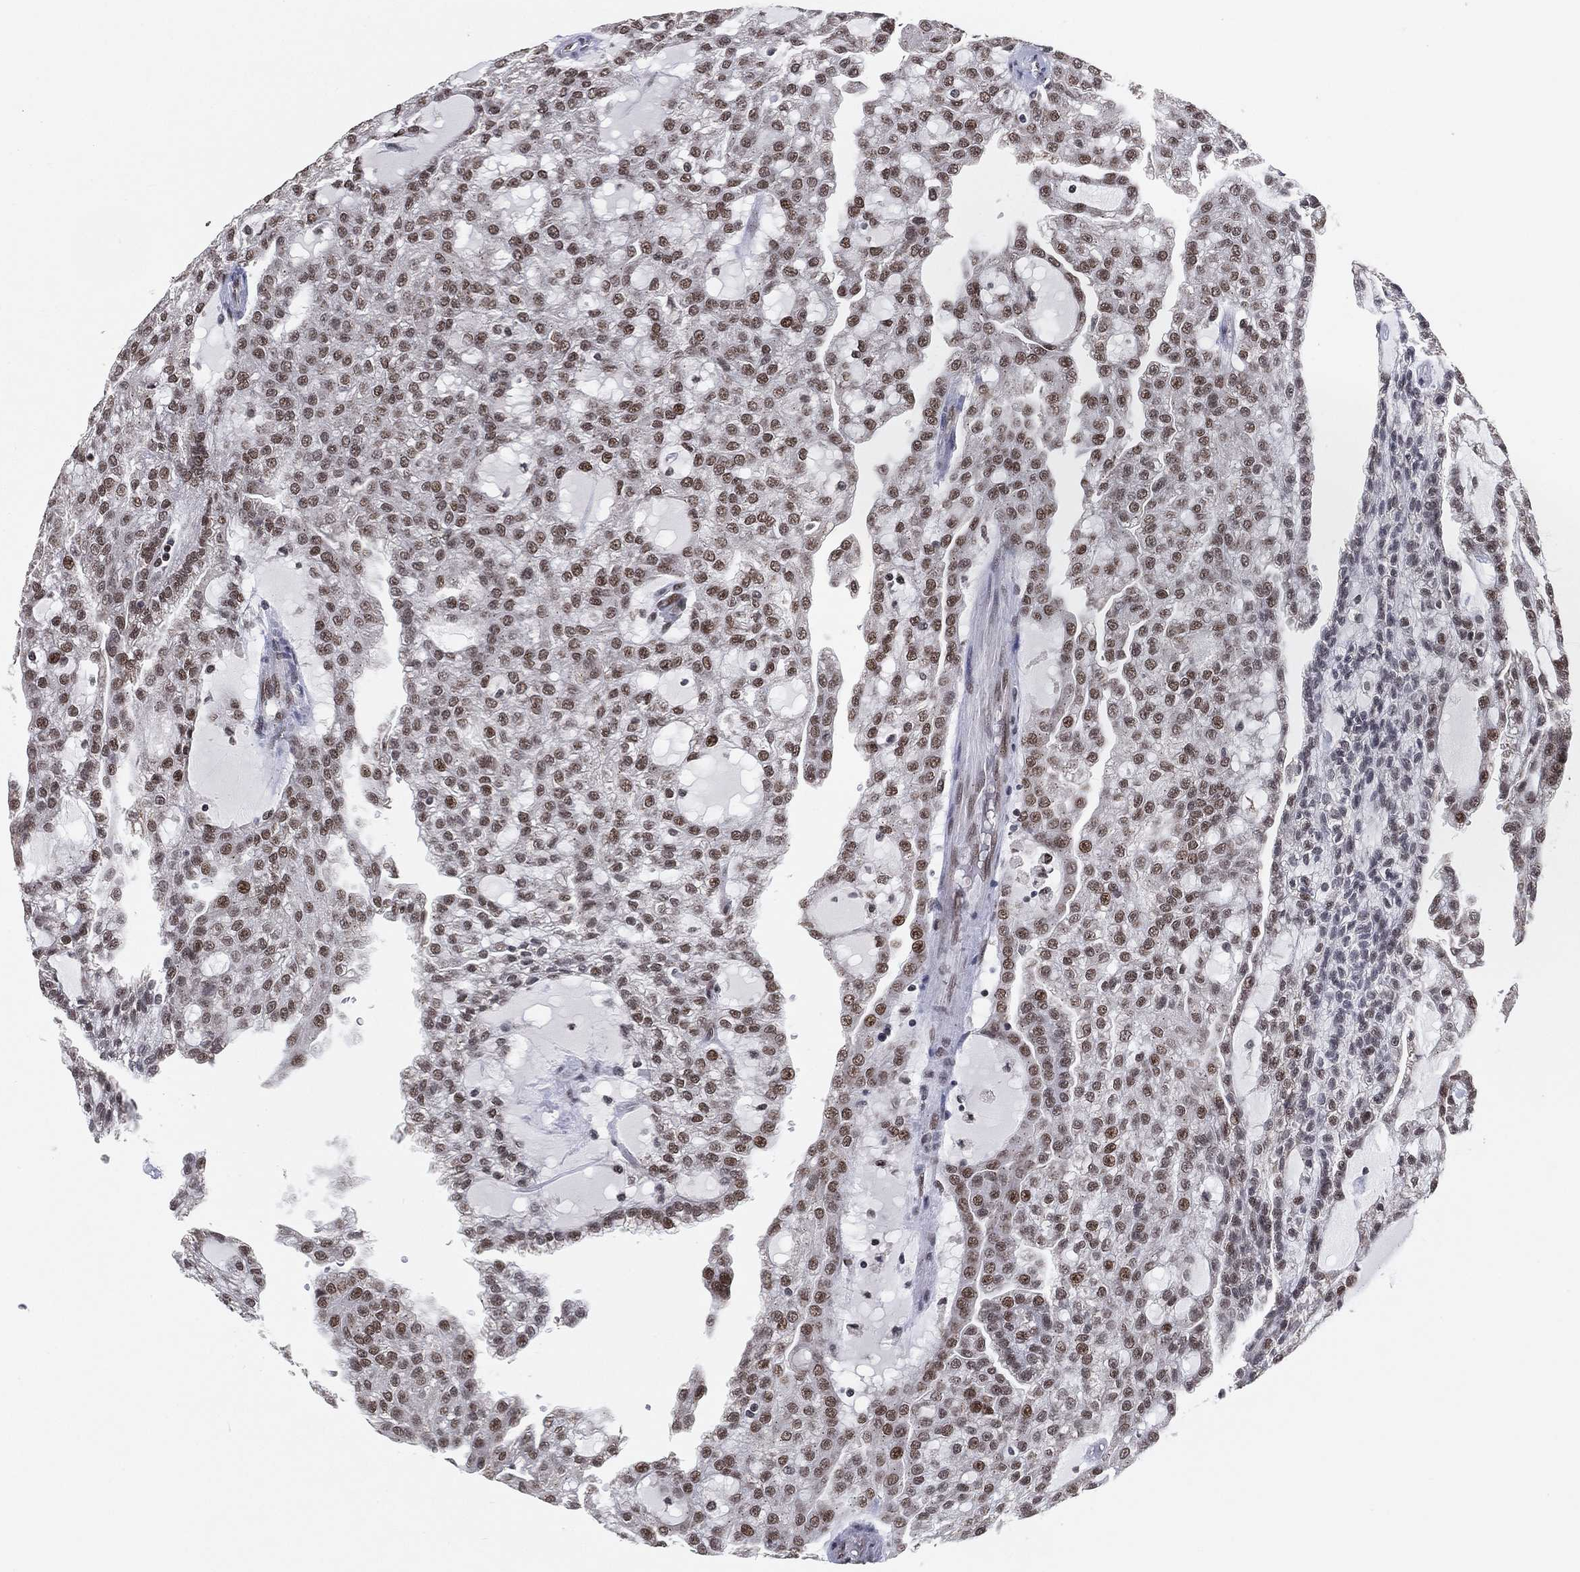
{"staining": {"intensity": "weak", "quantity": ">75%", "location": "nuclear"}, "tissue": "renal cancer", "cell_type": "Tumor cells", "image_type": "cancer", "snomed": [{"axis": "morphology", "description": "Adenocarcinoma, NOS"}, {"axis": "topography", "description": "Kidney"}], "caption": "A high-resolution photomicrograph shows immunohistochemistry staining of adenocarcinoma (renal), which reveals weak nuclear staining in about >75% of tumor cells. (Stains: DAB in brown, nuclei in blue, Microscopy: brightfield microscopy at high magnification).", "gene": "YLPM1", "patient": {"sex": "male", "age": 63}}